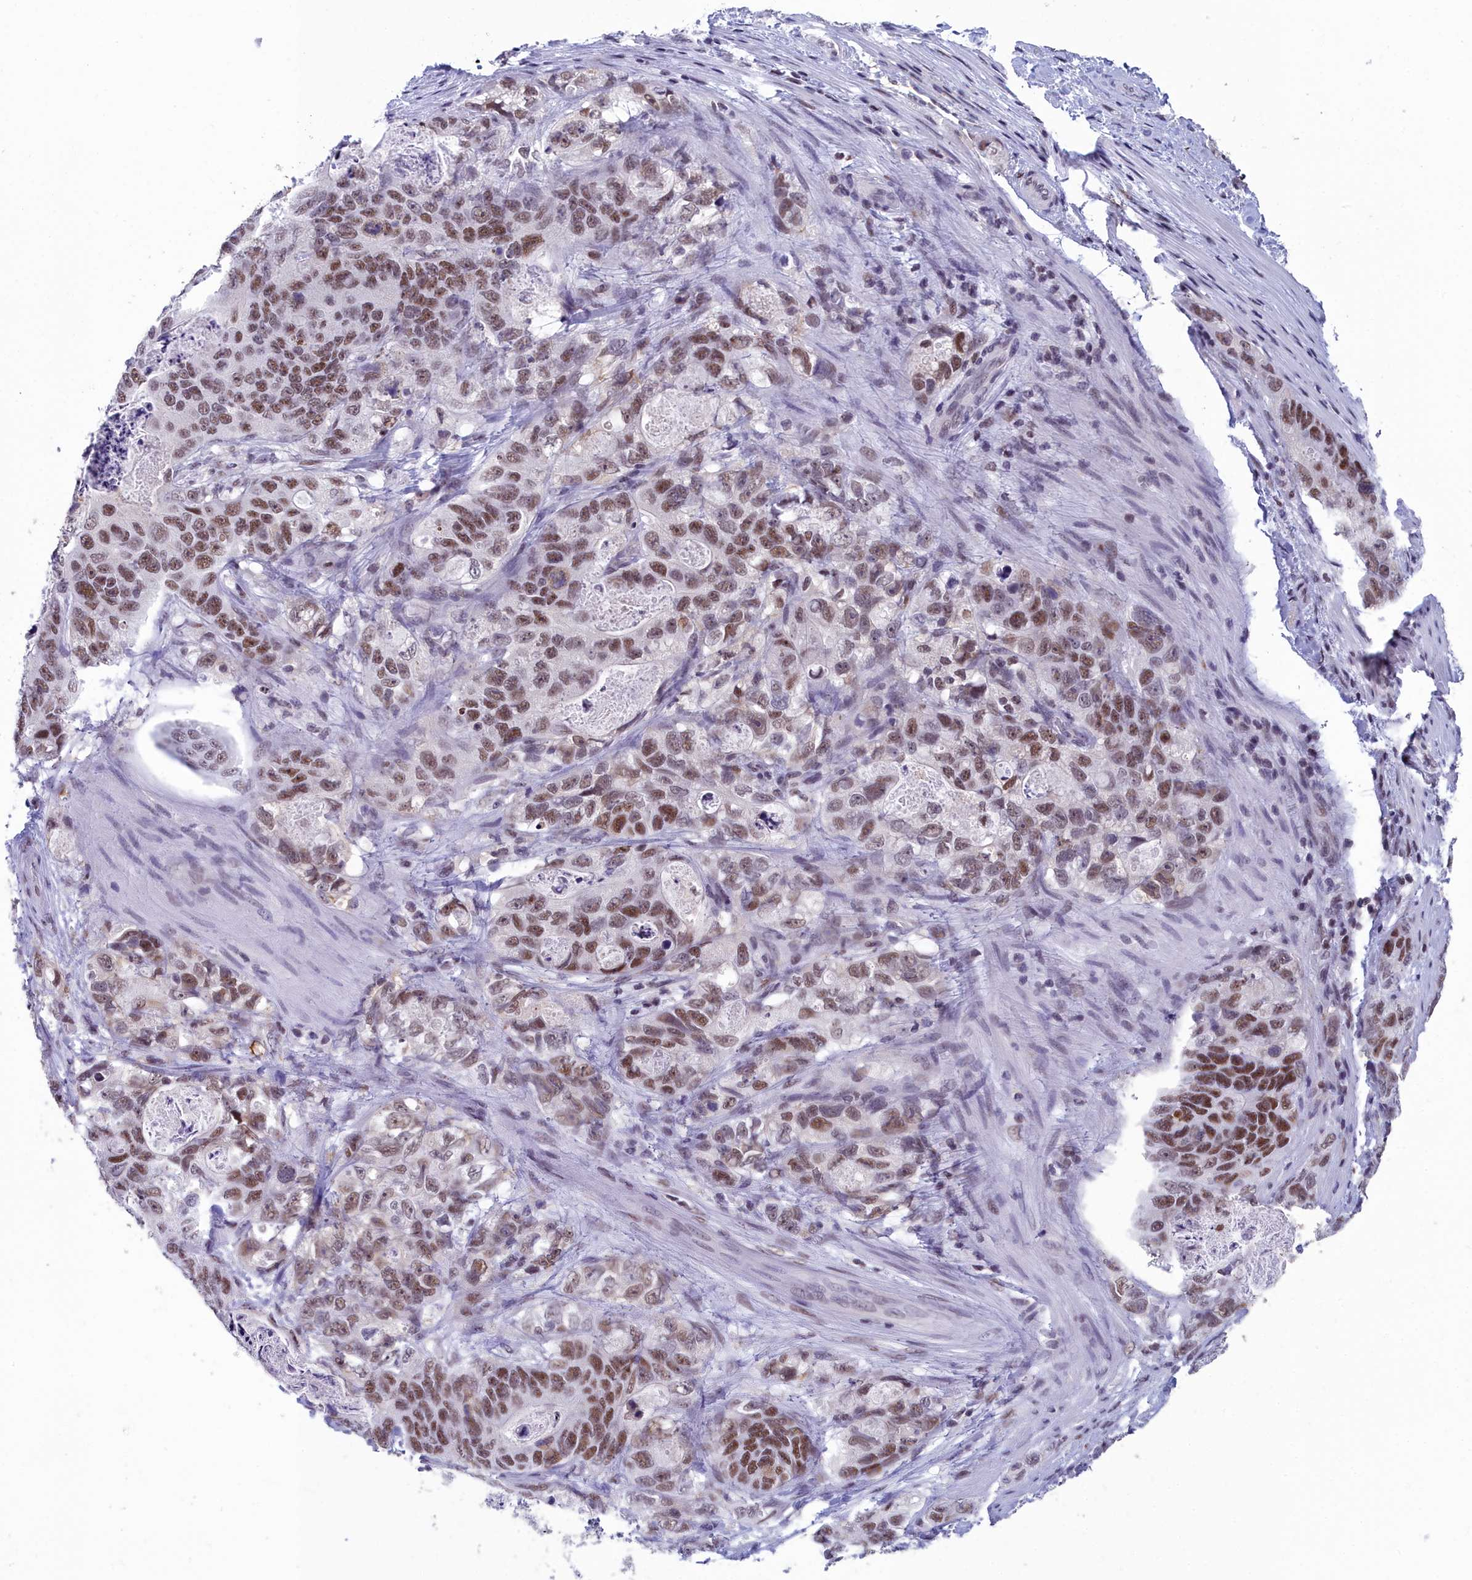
{"staining": {"intensity": "strong", "quantity": ">75%", "location": "nuclear"}, "tissue": "stomach cancer", "cell_type": "Tumor cells", "image_type": "cancer", "snomed": [{"axis": "morphology", "description": "Normal tissue, NOS"}, {"axis": "morphology", "description": "Adenocarcinoma, NOS"}, {"axis": "topography", "description": "Stomach"}], "caption": "About >75% of tumor cells in adenocarcinoma (stomach) show strong nuclear protein expression as visualized by brown immunohistochemical staining.", "gene": "CCDC97", "patient": {"sex": "female", "age": 89}}